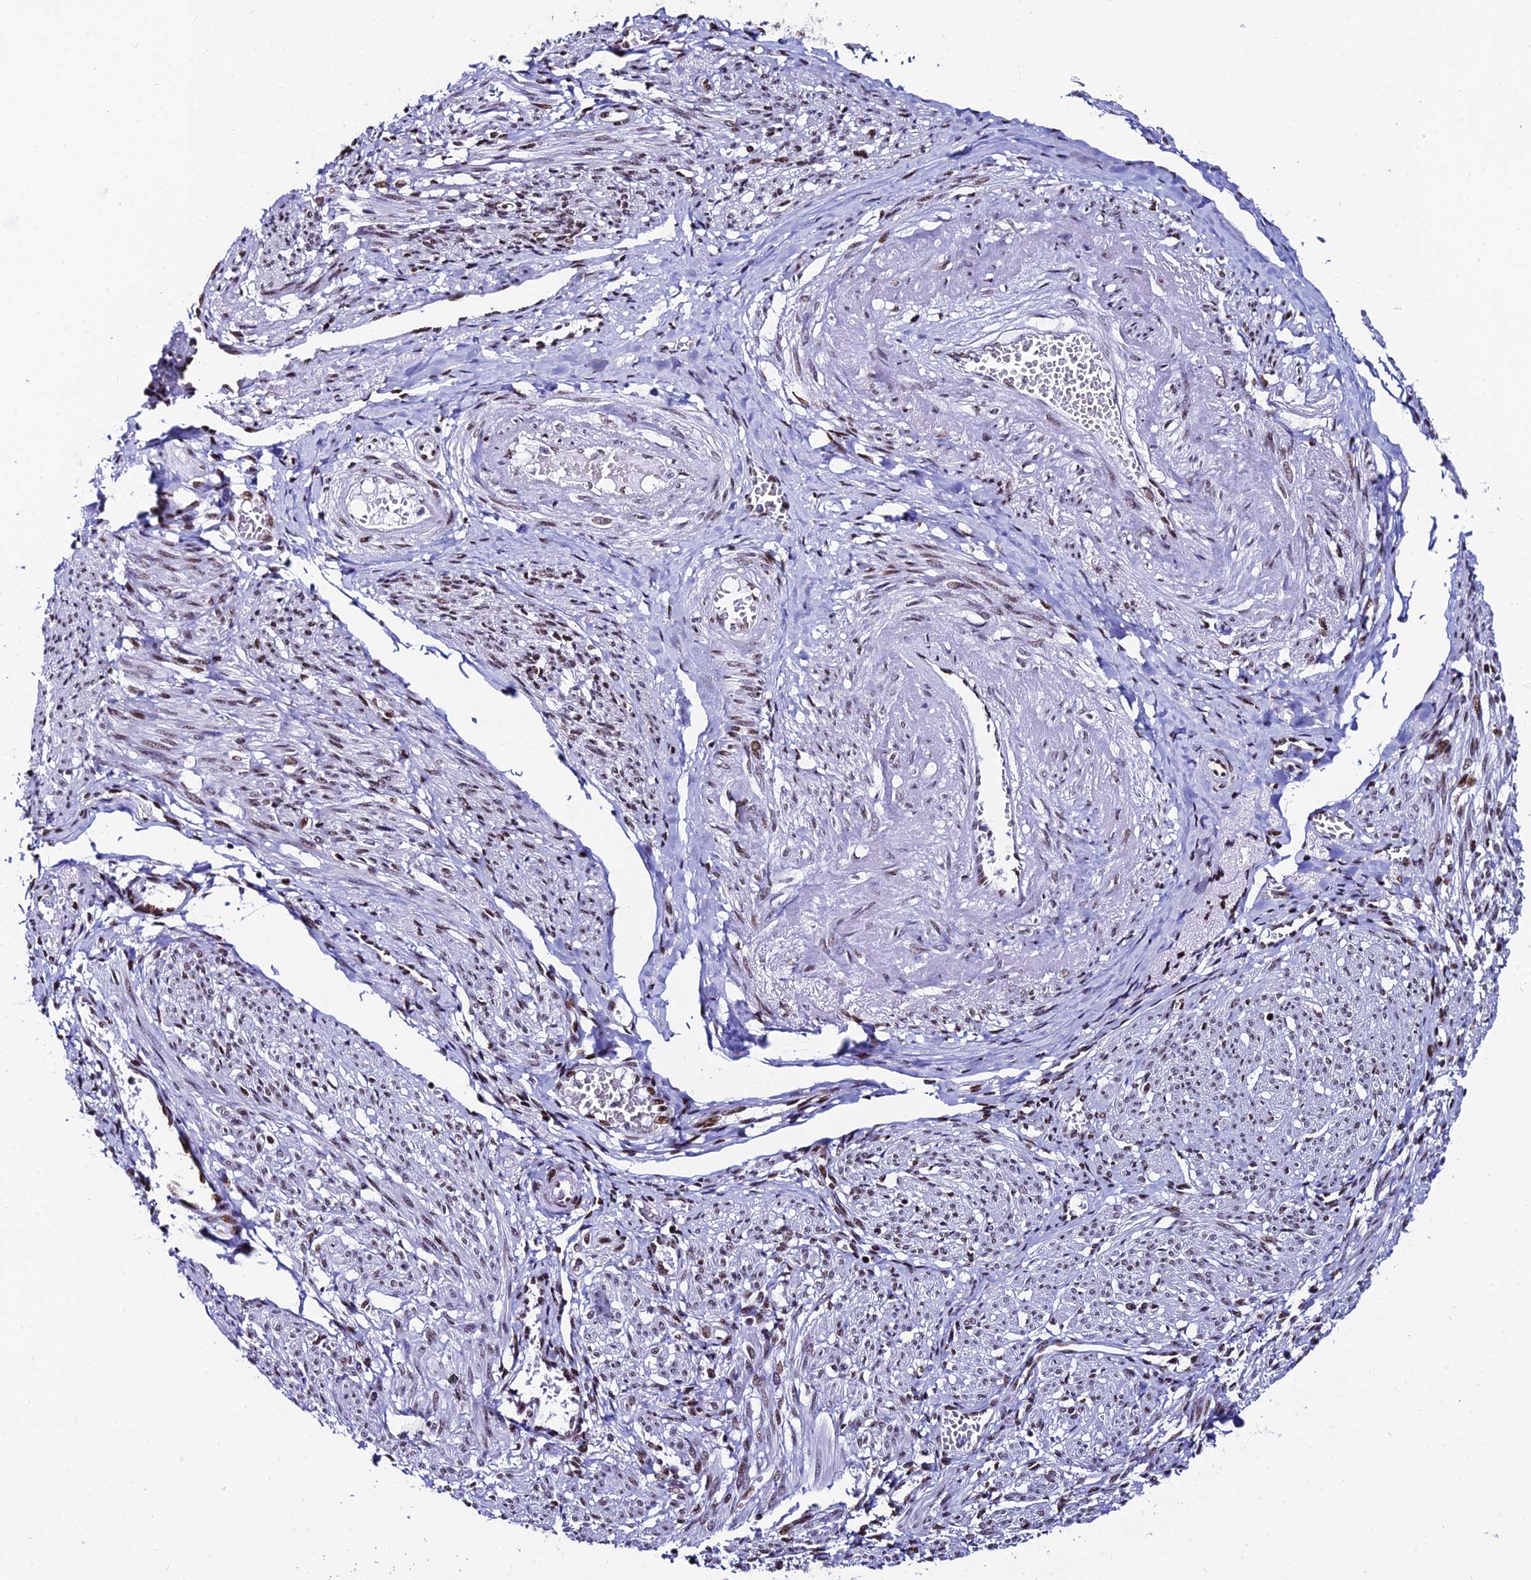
{"staining": {"intensity": "moderate", "quantity": ">75%", "location": "nuclear"}, "tissue": "smooth muscle", "cell_type": "Smooth muscle cells", "image_type": "normal", "snomed": [{"axis": "morphology", "description": "Normal tissue, NOS"}, {"axis": "topography", "description": "Smooth muscle"}], "caption": "Smooth muscle stained with DAB immunohistochemistry shows medium levels of moderate nuclear staining in about >75% of smooth muscle cells.", "gene": "HNRNPH1", "patient": {"sex": "female", "age": 39}}